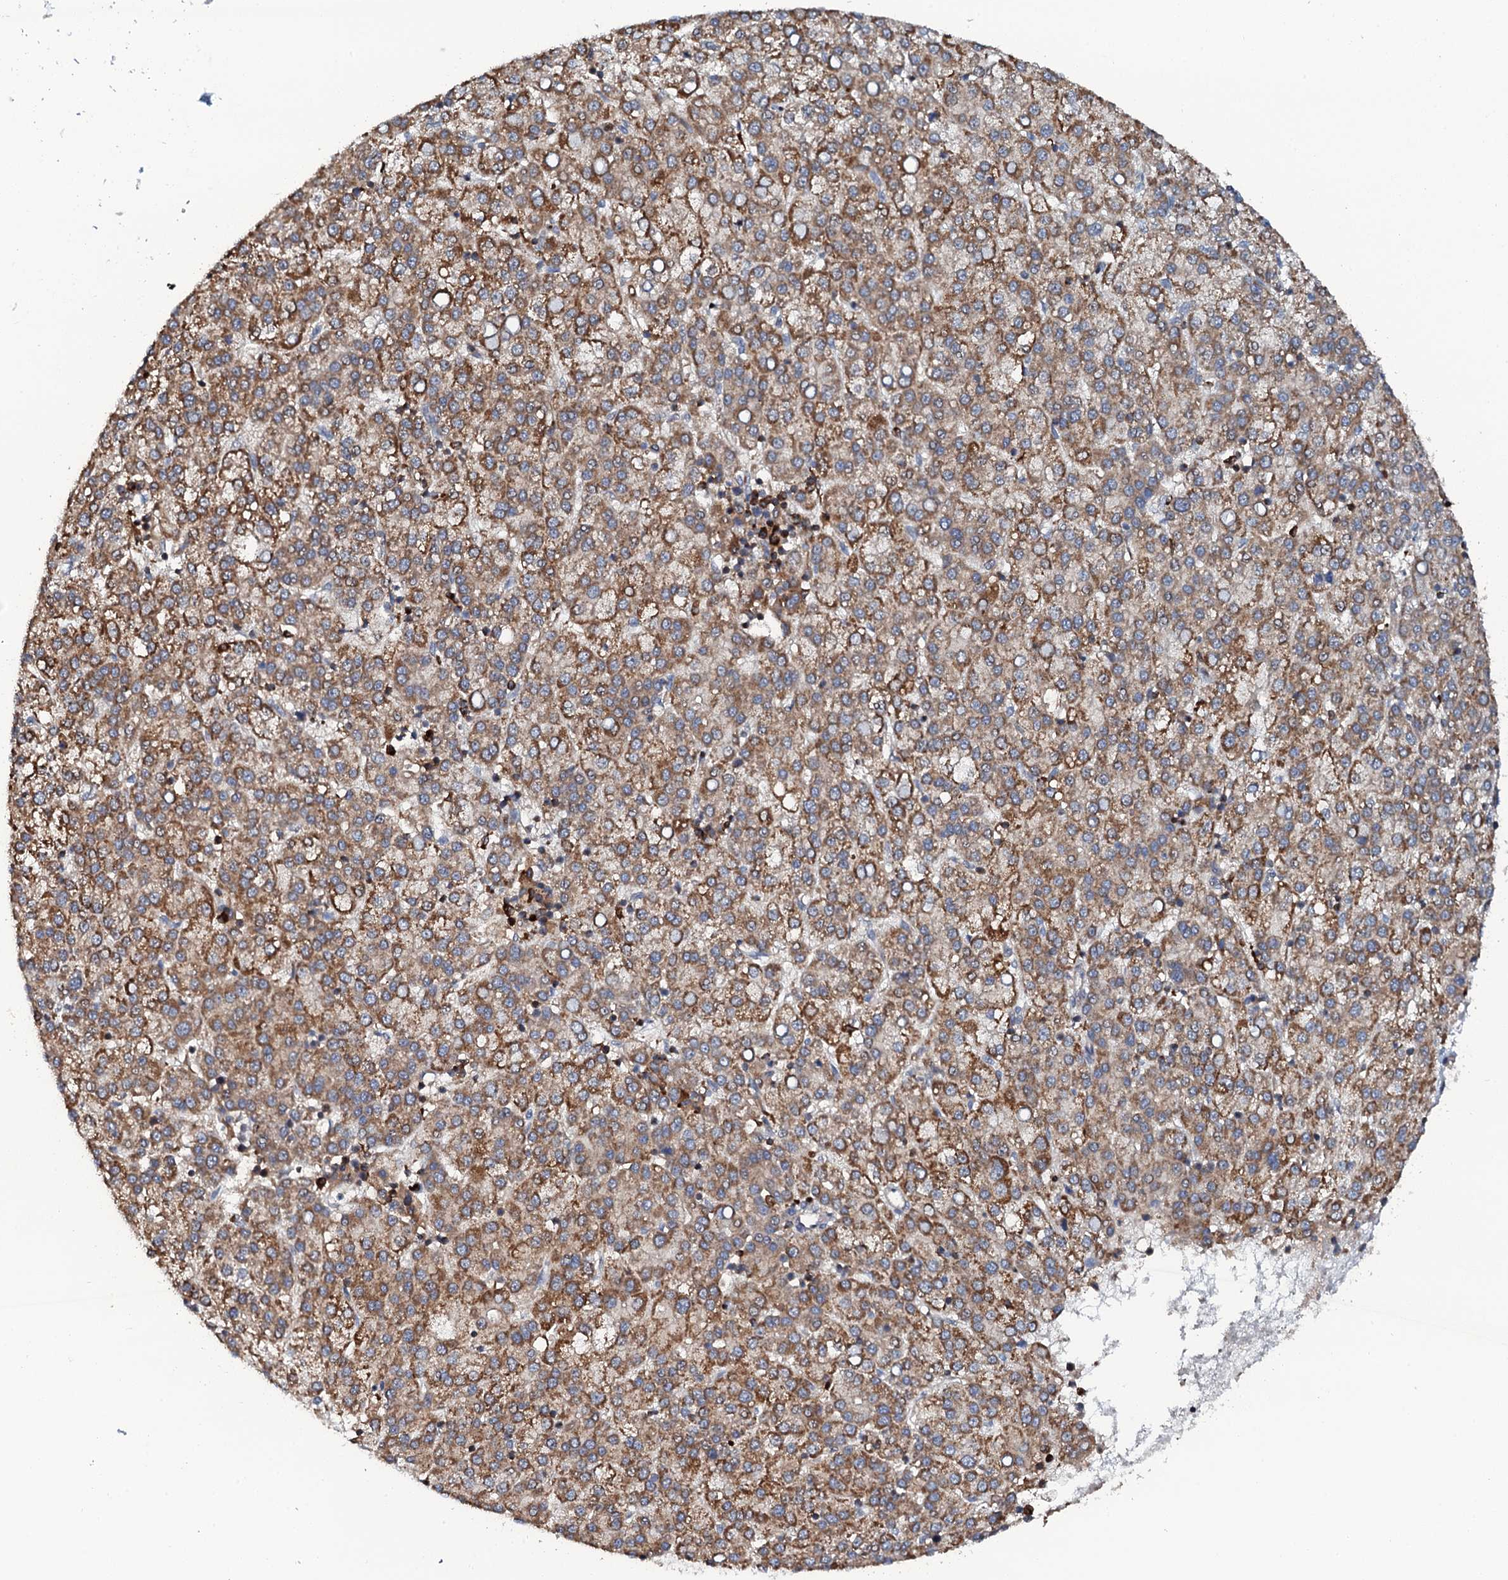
{"staining": {"intensity": "moderate", "quantity": ">75%", "location": "cytoplasmic/membranous"}, "tissue": "liver cancer", "cell_type": "Tumor cells", "image_type": "cancer", "snomed": [{"axis": "morphology", "description": "Carcinoma, Hepatocellular, NOS"}, {"axis": "topography", "description": "Liver"}], "caption": "IHC of human liver hepatocellular carcinoma demonstrates medium levels of moderate cytoplasmic/membranous expression in approximately >75% of tumor cells.", "gene": "VAMP8", "patient": {"sex": "female", "age": 58}}